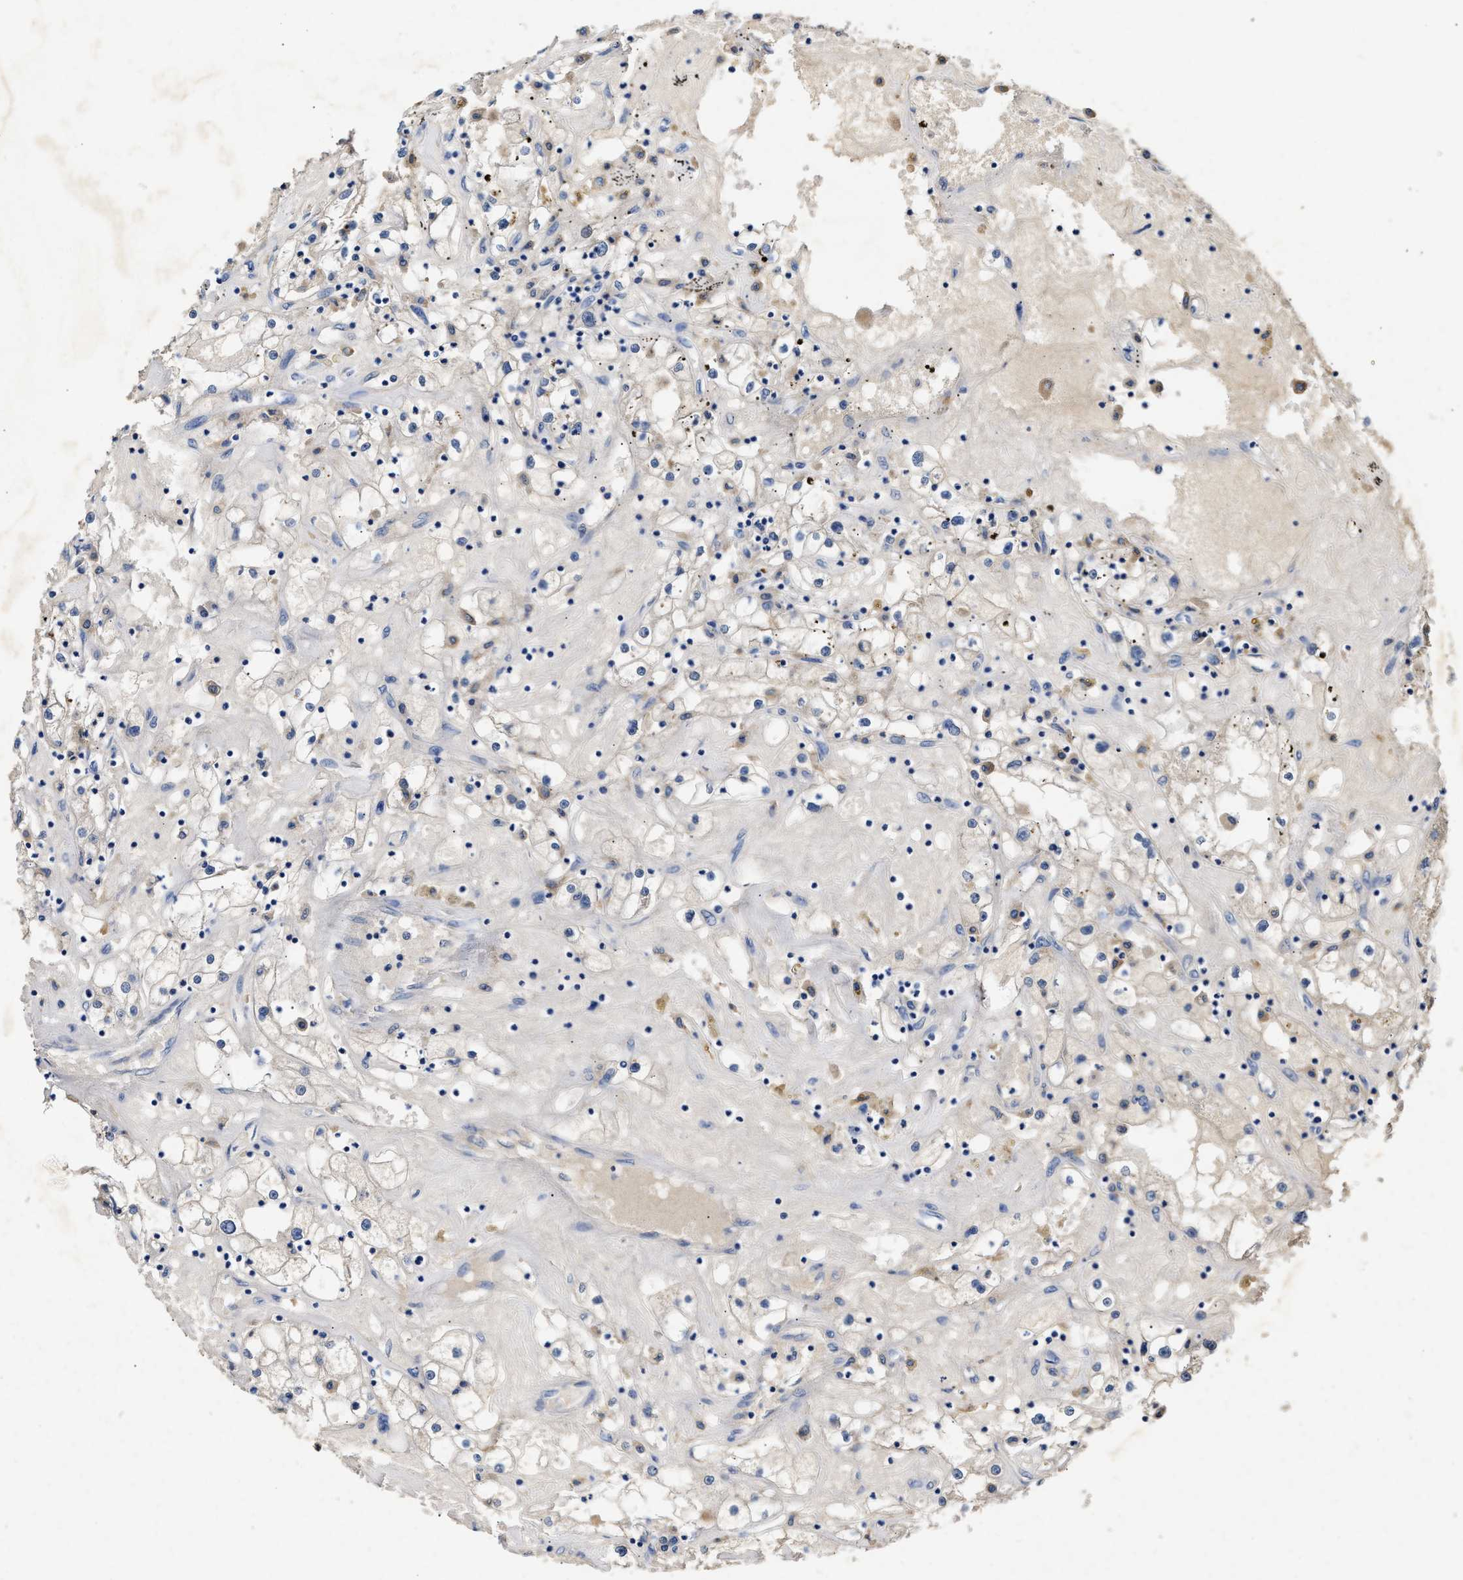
{"staining": {"intensity": "negative", "quantity": "none", "location": "none"}, "tissue": "renal cancer", "cell_type": "Tumor cells", "image_type": "cancer", "snomed": [{"axis": "morphology", "description": "Adenocarcinoma, NOS"}, {"axis": "topography", "description": "Kidney"}], "caption": "This is an immunohistochemistry (IHC) image of renal adenocarcinoma. There is no staining in tumor cells.", "gene": "SLCO2B1", "patient": {"sex": "male", "age": 56}}